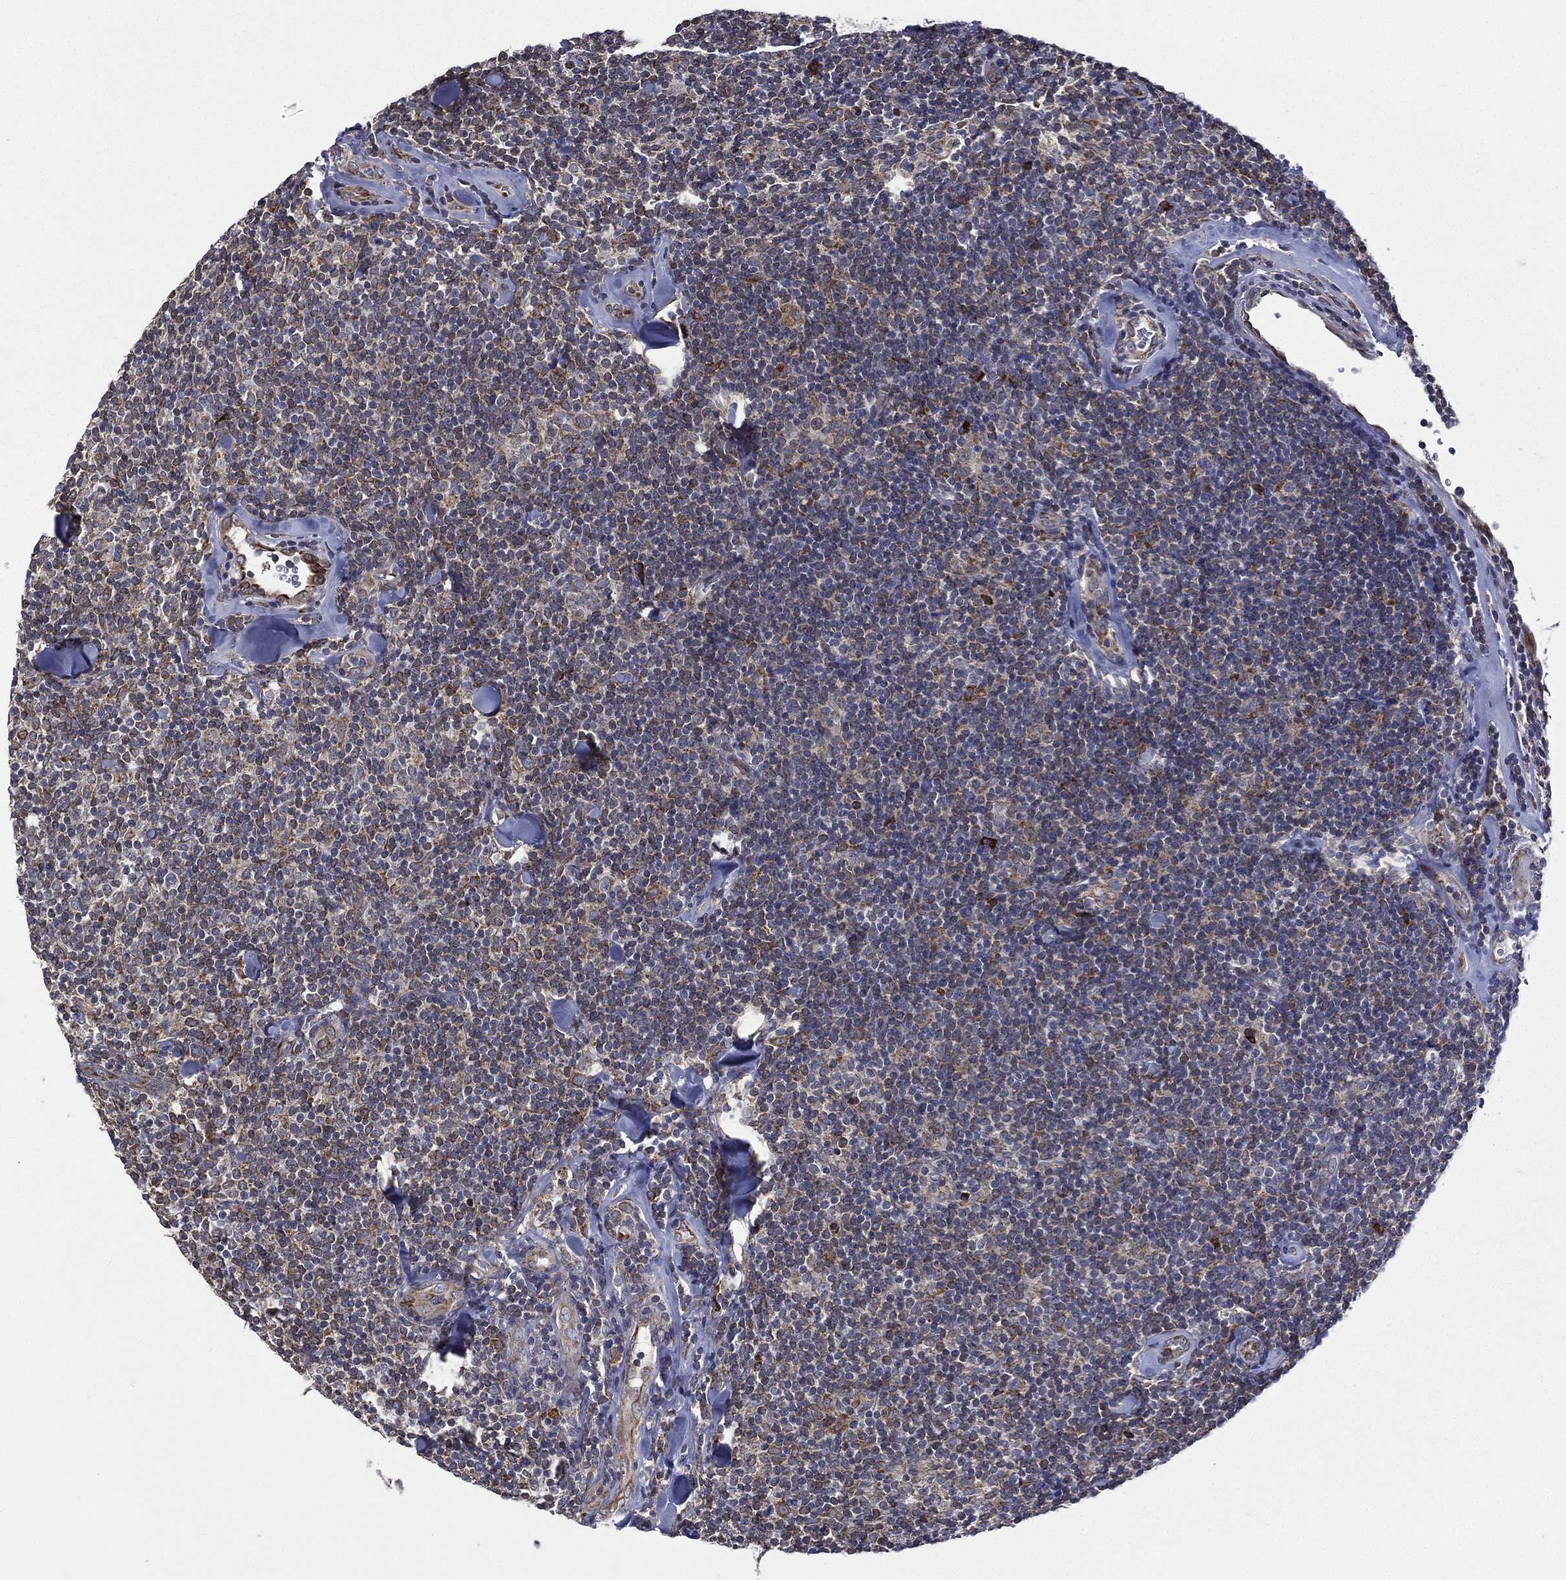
{"staining": {"intensity": "moderate", "quantity": "<25%", "location": "cytoplasmic/membranous"}, "tissue": "lymphoma", "cell_type": "Tumor cells", "image_type": "cancer", "snomed": [{"axis": "morphology", "description": "Malignant lymphoma, non-Hodgkin's type, Low grade"}, {"axis": "topography", "description": "Lymph node"}], "caption": "Tumor cells exhibit low levels of moderate cytoplasmic/membranous staining in approximately <25% of cells in human lymphoma. (DAB (3,3'-diaminobenzidine) IHC with brightfield microscopy, high magnification).", "gene": "C20orf96", "patient": {"sex": "female", "age": 56}}